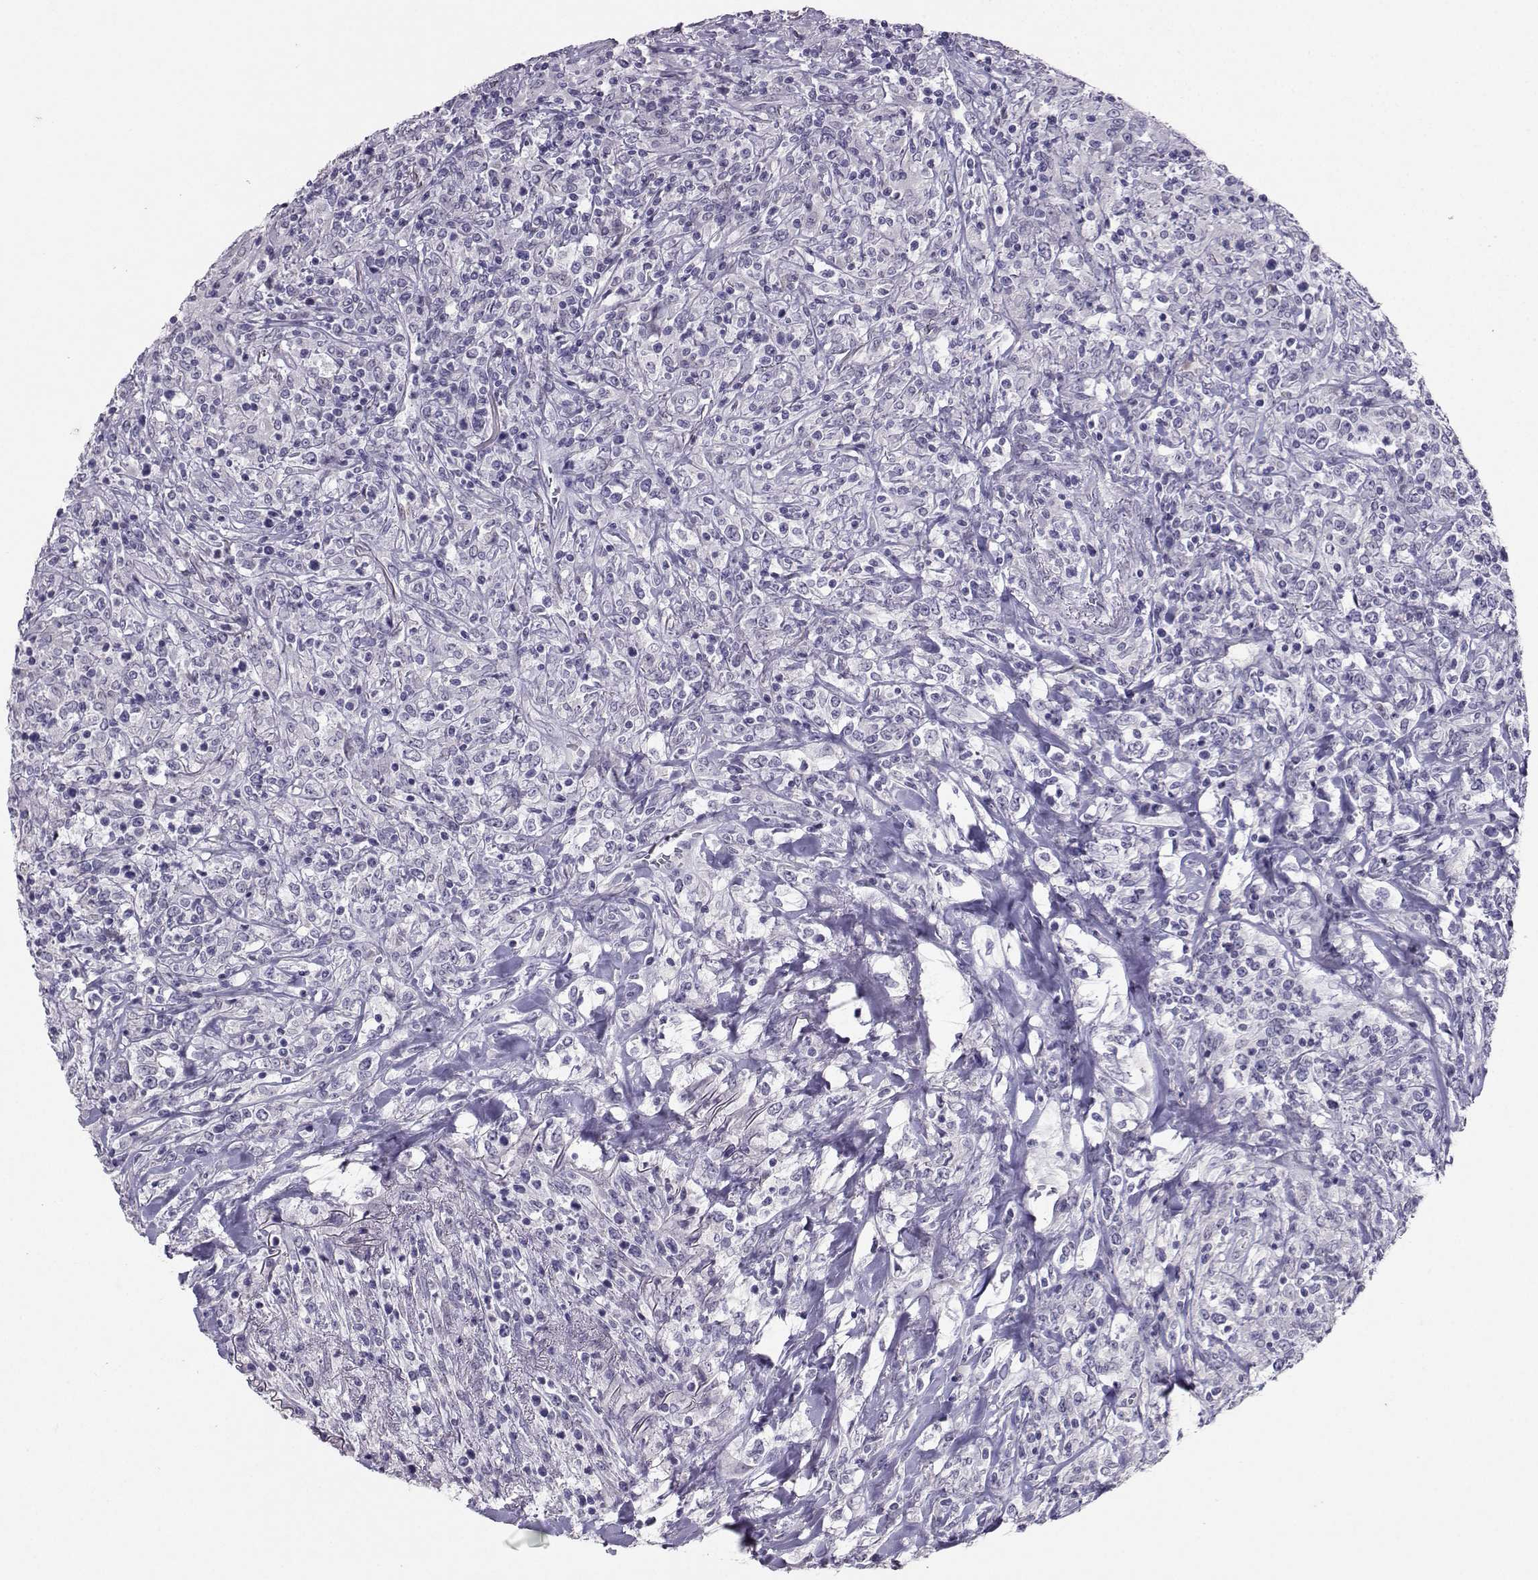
{"staining": {"intensity": "negative", "quantity": "none", "location": "none"}, "tissue": "lymphoma", "cell_type": "Tumor cells", "image_type": "cancer", "snomed": [{"axis": "morphology", "description": "Malignant lymphoma, non-Hodgkin's type, High grade"}, {"axis": "topography", "description": "Lung"}], "caption": "High magnification brightfield microscopy of lymphoma stained with DAB (brown) and counterstained with hematoxylin (blue): tumor cells show no significant positivity.", "gene": "CARTPT", "patient": {"sex": "male", "age": 79}}